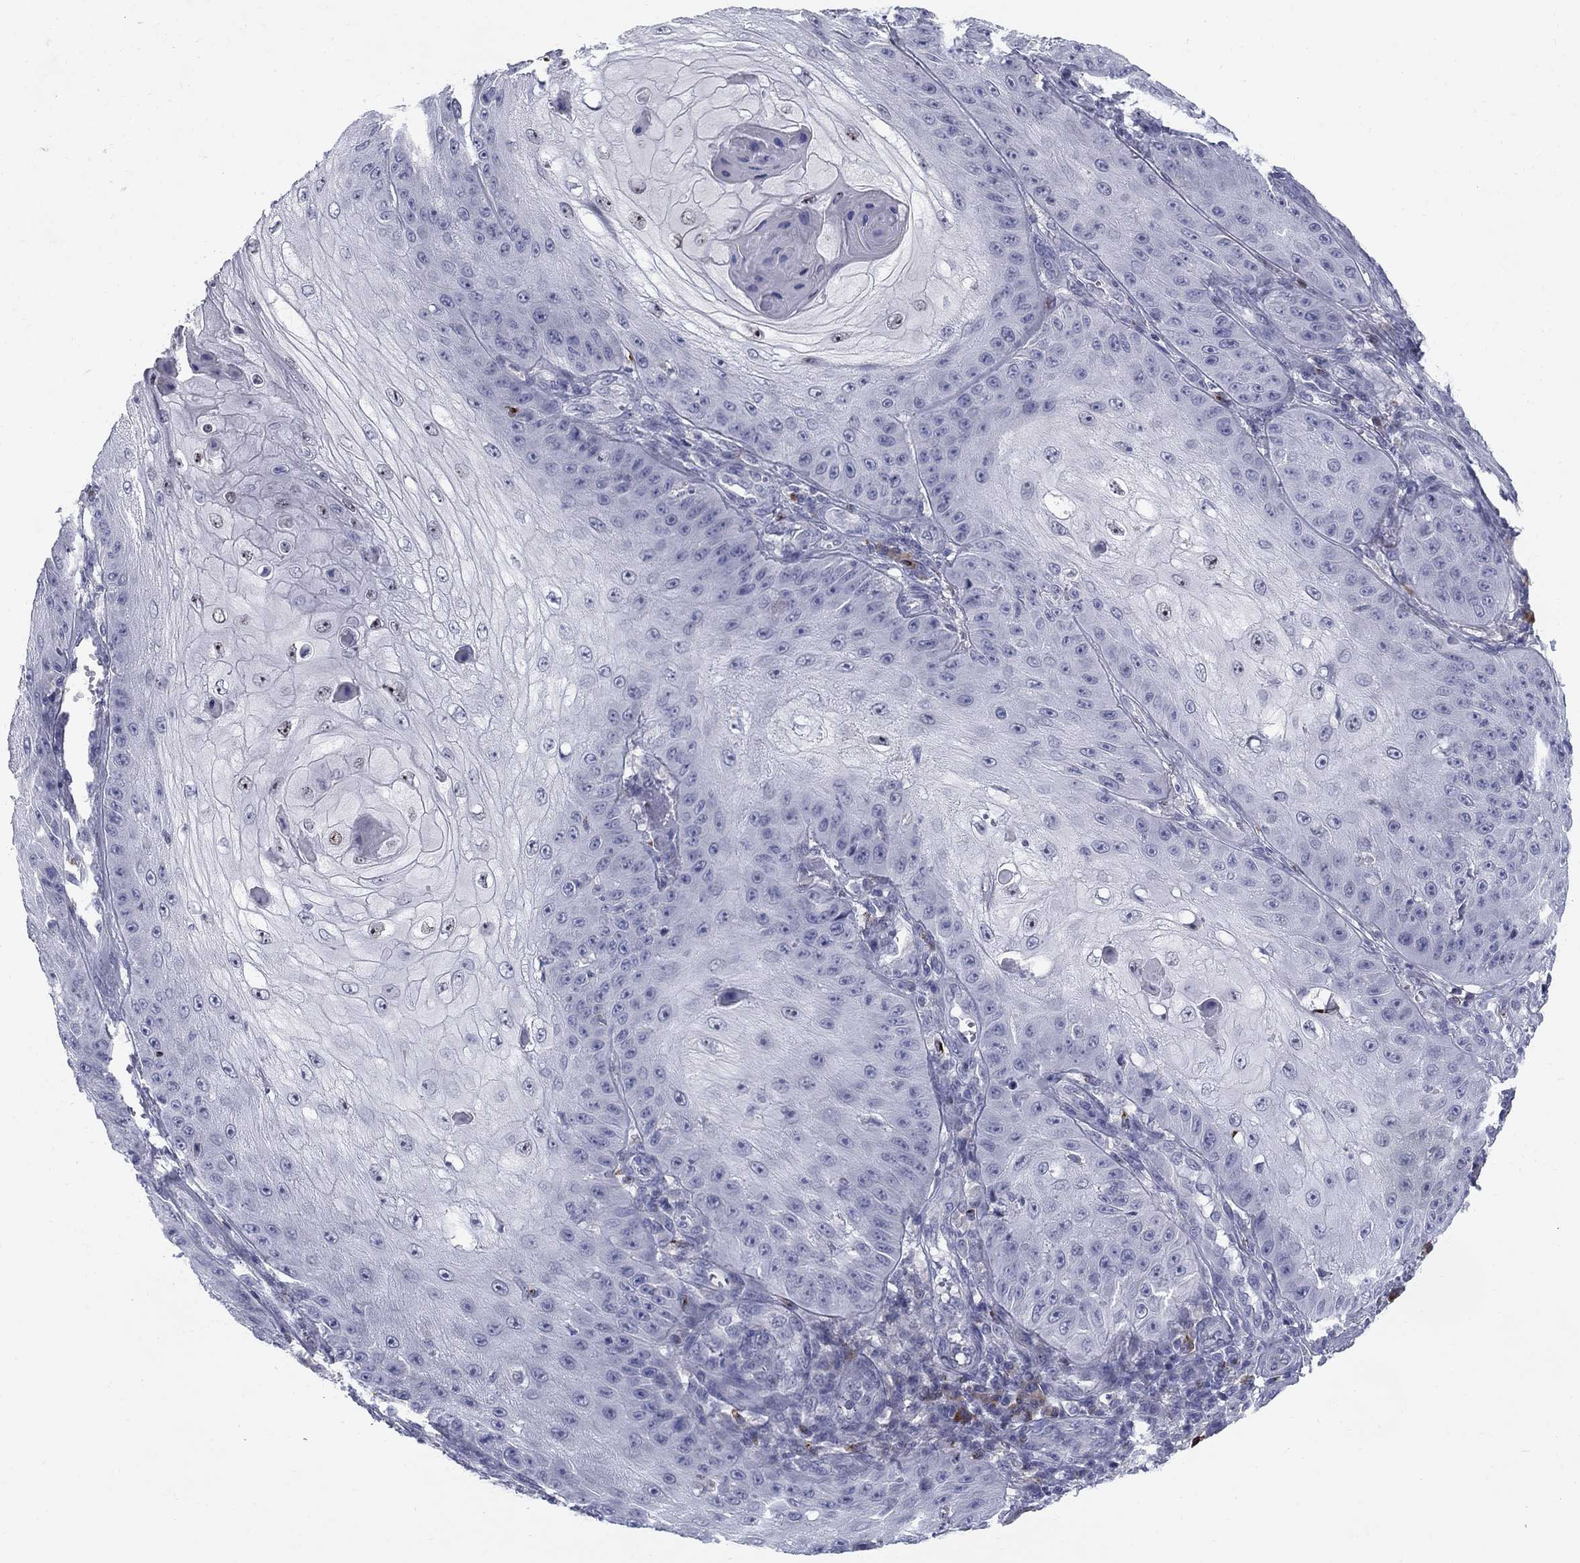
{"staining": {"intensity": "moderate", "quantity": "<25%", "location": "nuclear"}, "tissue": "skin cancer", "cell_type": "Tumor cells", "image_type": "cancer", "snomed": [{"axis": "morphology", "description": "Squamous cell carcinoma, NOS"}, {"axis": "topography", "description": "Skin"}], "caption": "Tumor cells display low levels of moderate nuclear staining in about <25% of cells in skin cancer. (Stains: DAB in brown, nuclei in blue, Microscopy: brightfield microscopy at high magnification).", "gene": "NTRK2", "patient": {"sex": "male", "age": 70}}